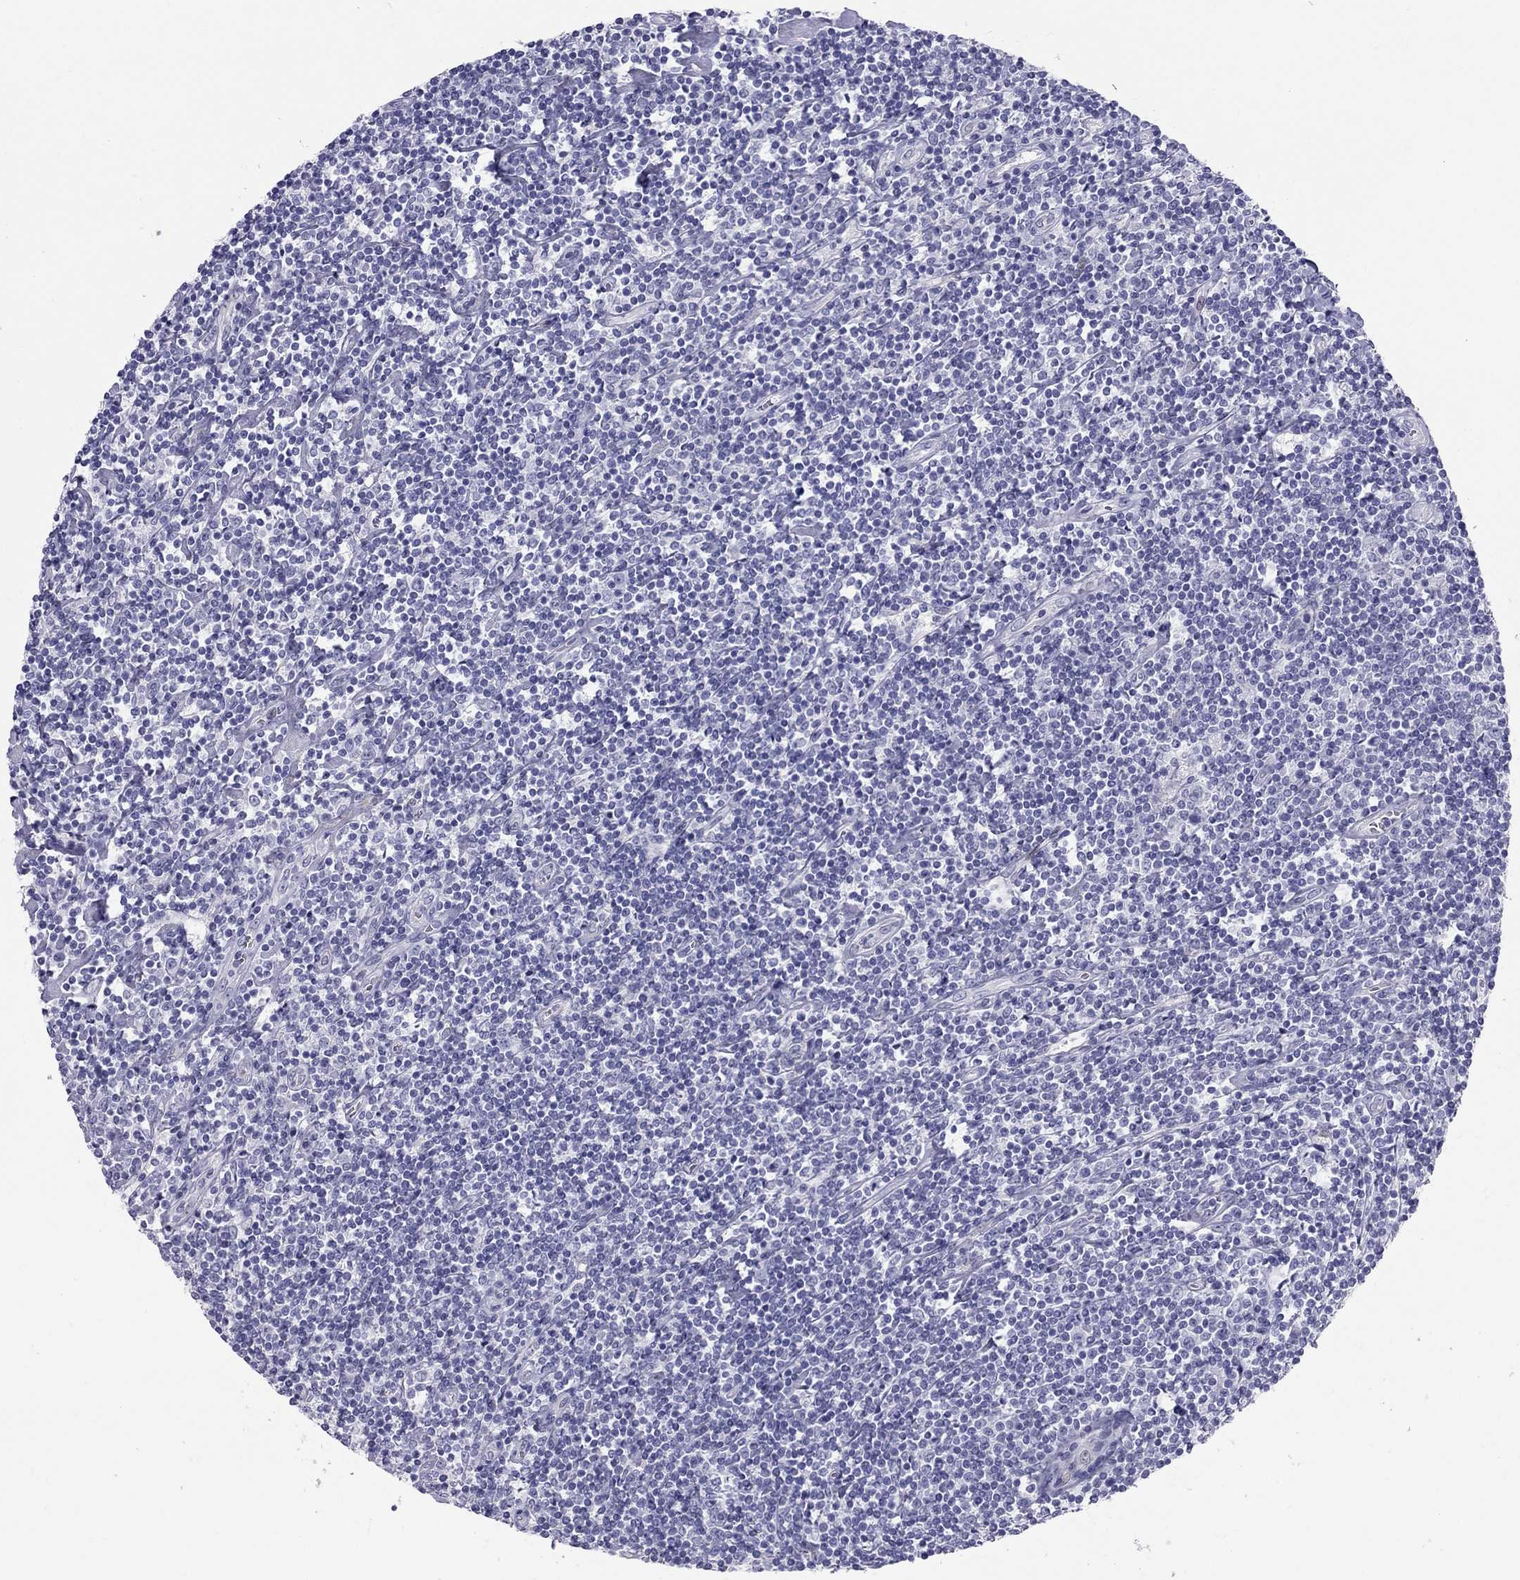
{"staining": {"intensity": "negative", "quantity": "none", "location": "none"}, "tissue": "lymphoma", "cell_type": "Tumor cells", "image_type": "cancer", "snomed": [{"axis": "morphology", "description": "Hodgkin's disease, NOS"}, {"axis": "topography", "description": "Lymph node"}], "caption": "High magnification brightfield microscopy of Hodgkin's disease stained with DAB (brown) and counterstained with hematoxylin (blue): tumor cells show no significant positivity.", "gene": "FSCN3", "patient": {"sex": "male", "age": 40}}